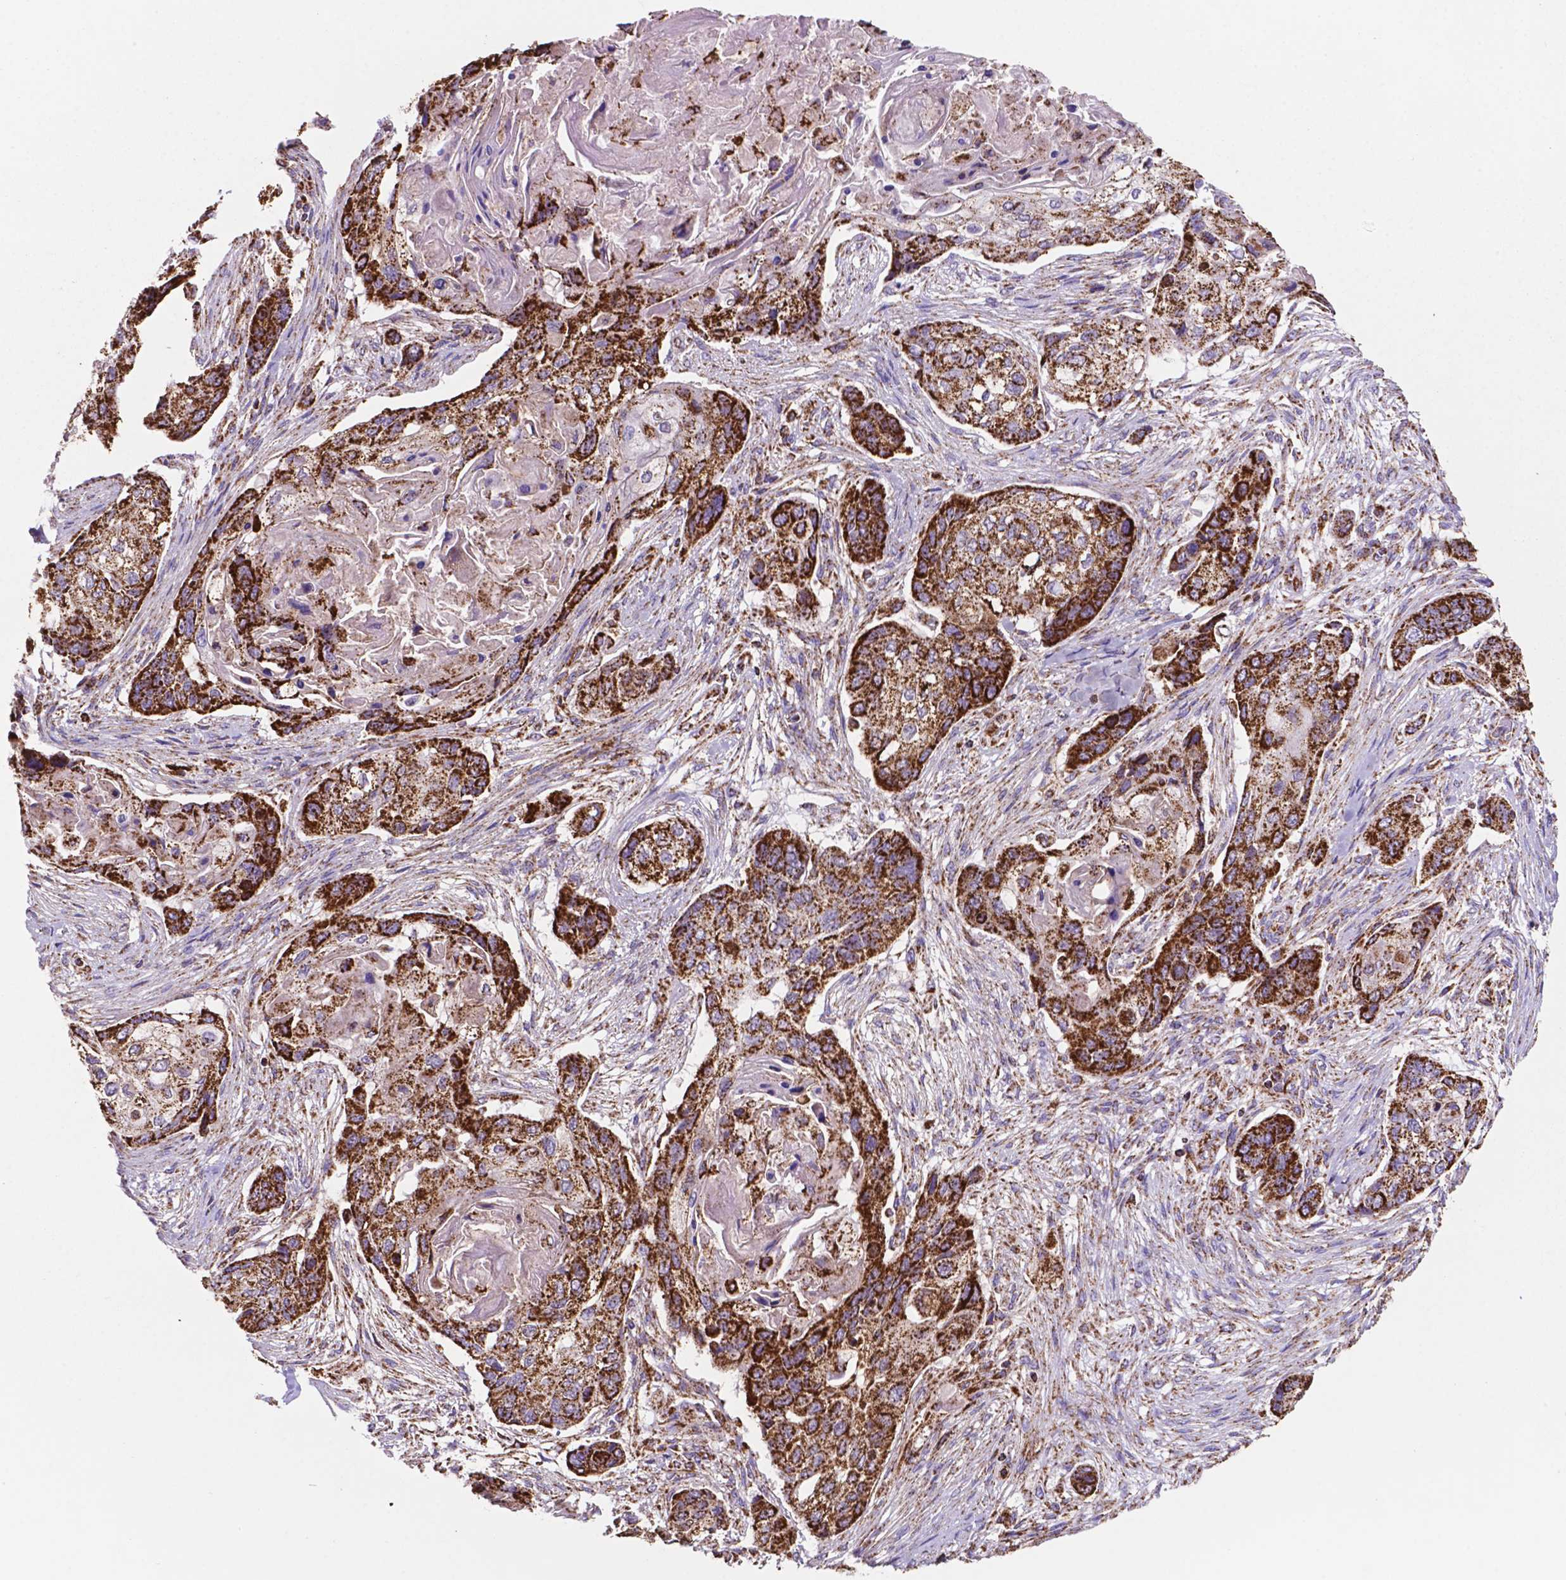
{"staining": {"intensity": "strong", "quantity": ">75%", "location": "cytoplasmic/membranous"}, "tissue": "lung cancer", "cell_type": "Tumor cells", "image_type": "cancer", "snomed": [{"axis": "morphology", "description": "Squamous cell carcinoma, NOS"}, {"axis": "topography", "description": "Lung"}], "caption": "Protein expression analysis of squamous cell carcinoma (lung) shows strong cytoplasmic/membranous staining in about >75% of tumor cells.", "gene": "HSPD1", "patient": {"sex": "male", "age": 69}}